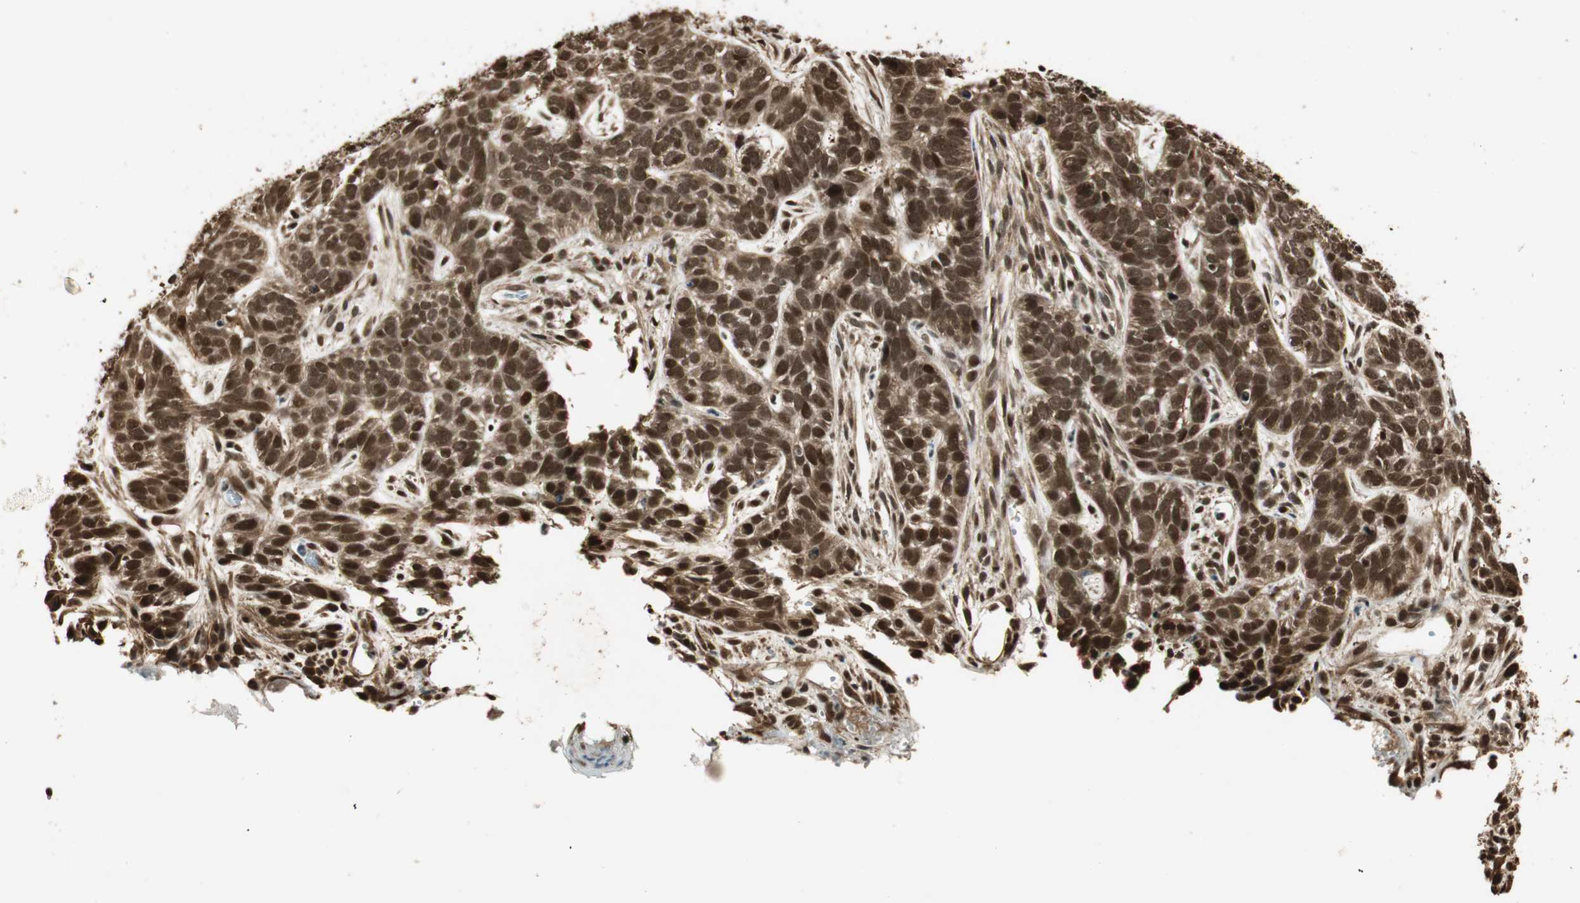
{"staining": {"intensity": "strong", "quantity": ">75%", "location": "cytoplasmic/membranous,nuclear"}, "tissue": "skin cancer", "cell_type": "Tumor cells", "image_type": "cancer", "snomed": [{"axis": "morphology", "description": "Basal cell carcinoma"}, {"axis": "topography", "description": "Skin"}], "caption": "The immunohistochemical stain highlights strong cytoplasmic/membranous and nuclear staining in tumor cells of skin basal cell carcinoma tissue.", "gene": "RPA3", "patient": {"sex": "male", "age": 87}}